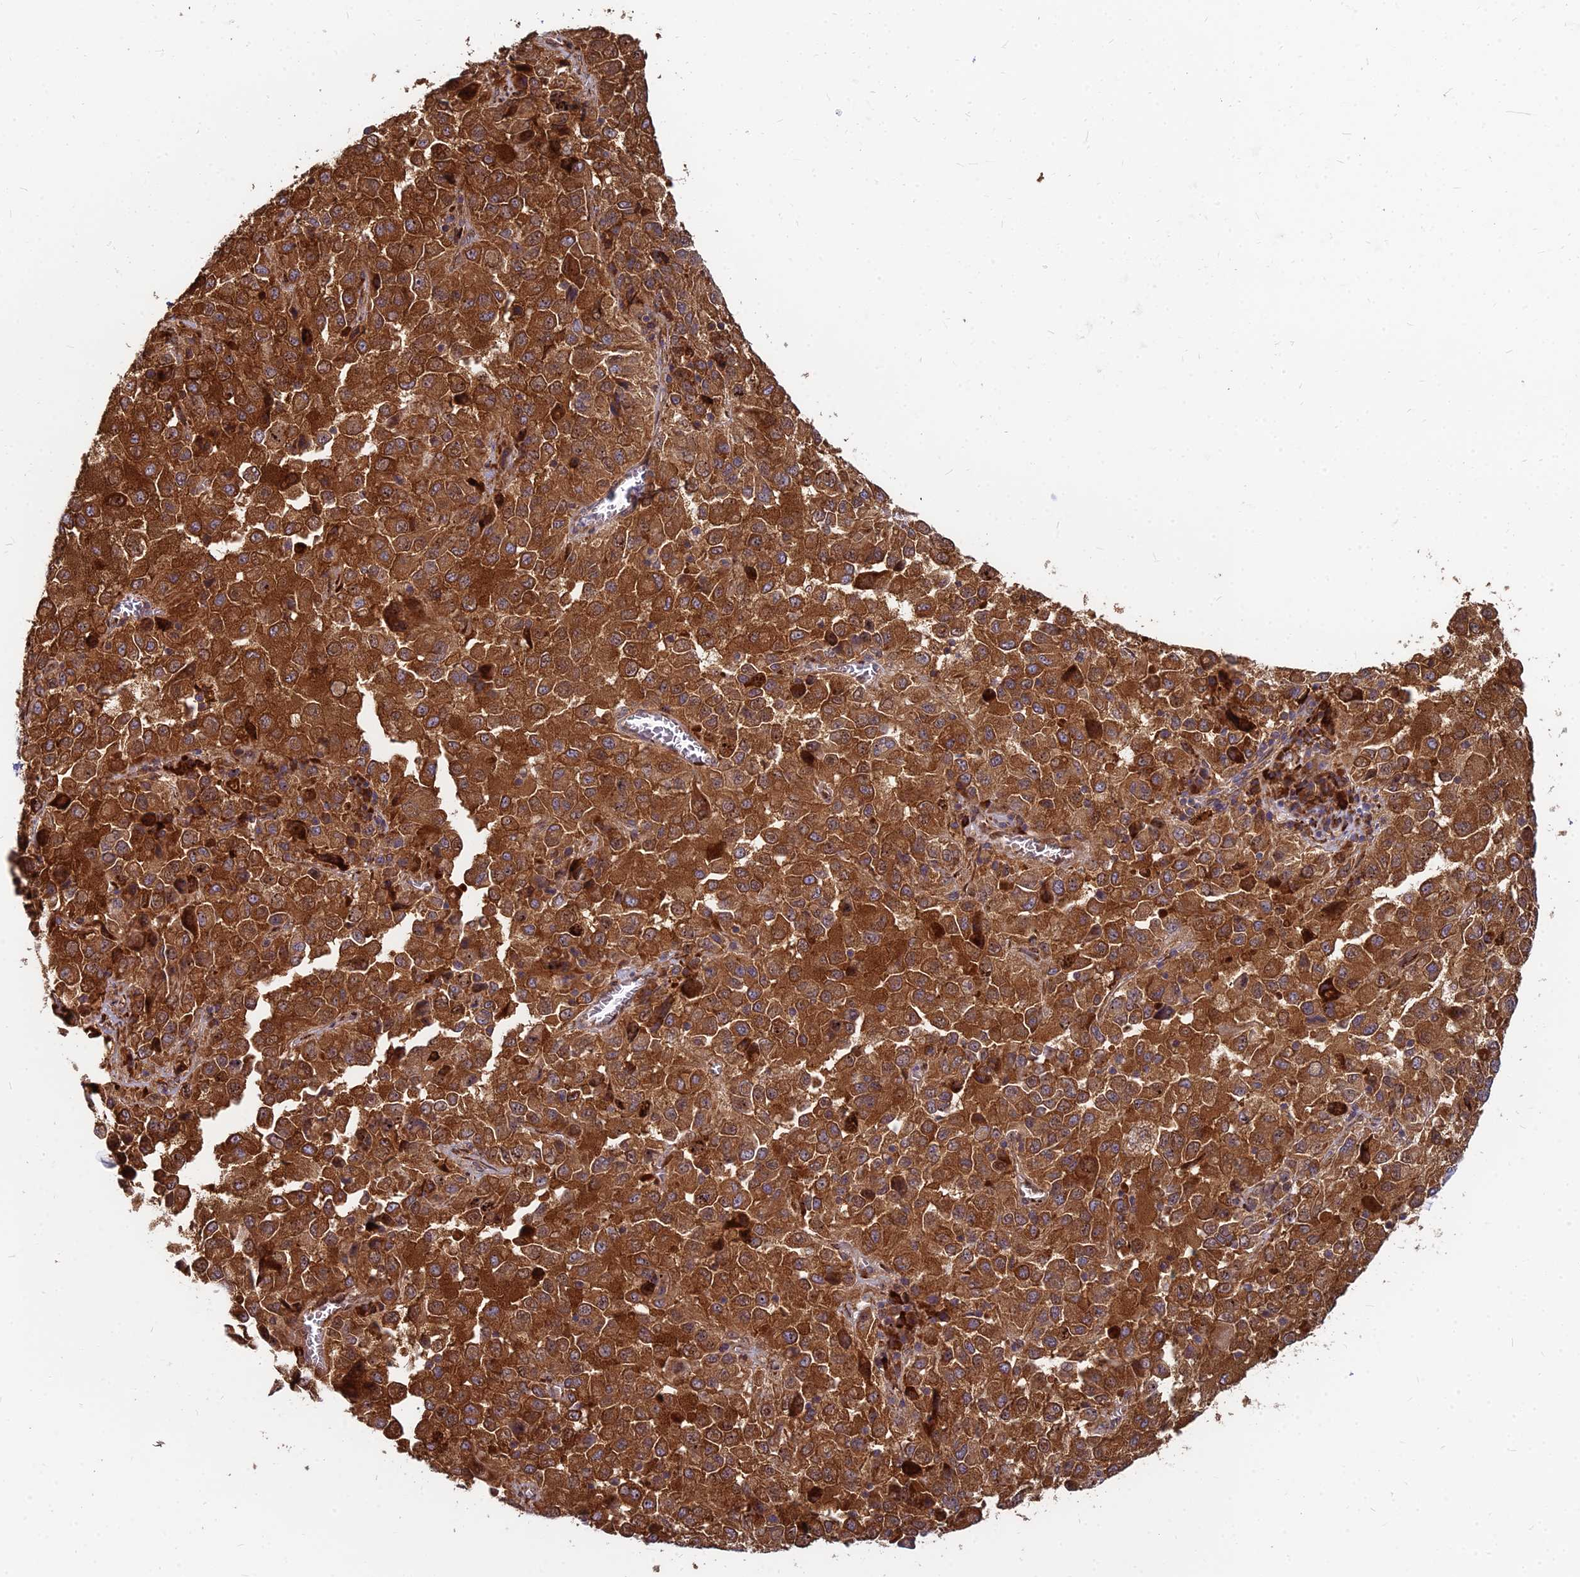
{"staining": {"intensity": "strong", "quantity": ">75%", "location": "cytoplasmic/membranous"}, "tissue": "melanoma", "cell_type": "Tumor cells", "image_type": "cancer", "snomed": [{"axis": "morphology", "description": "Malignant melanoma, Metastatic site"}, {"axis": "topography", "description": "Lung"}], "caption": "Melanoma tissue displays strong cytoplasmic/membranous staining in about >75% of tumor cells", "gene": "CCT6B", "patient": {"sex": "male", "age": 64}}